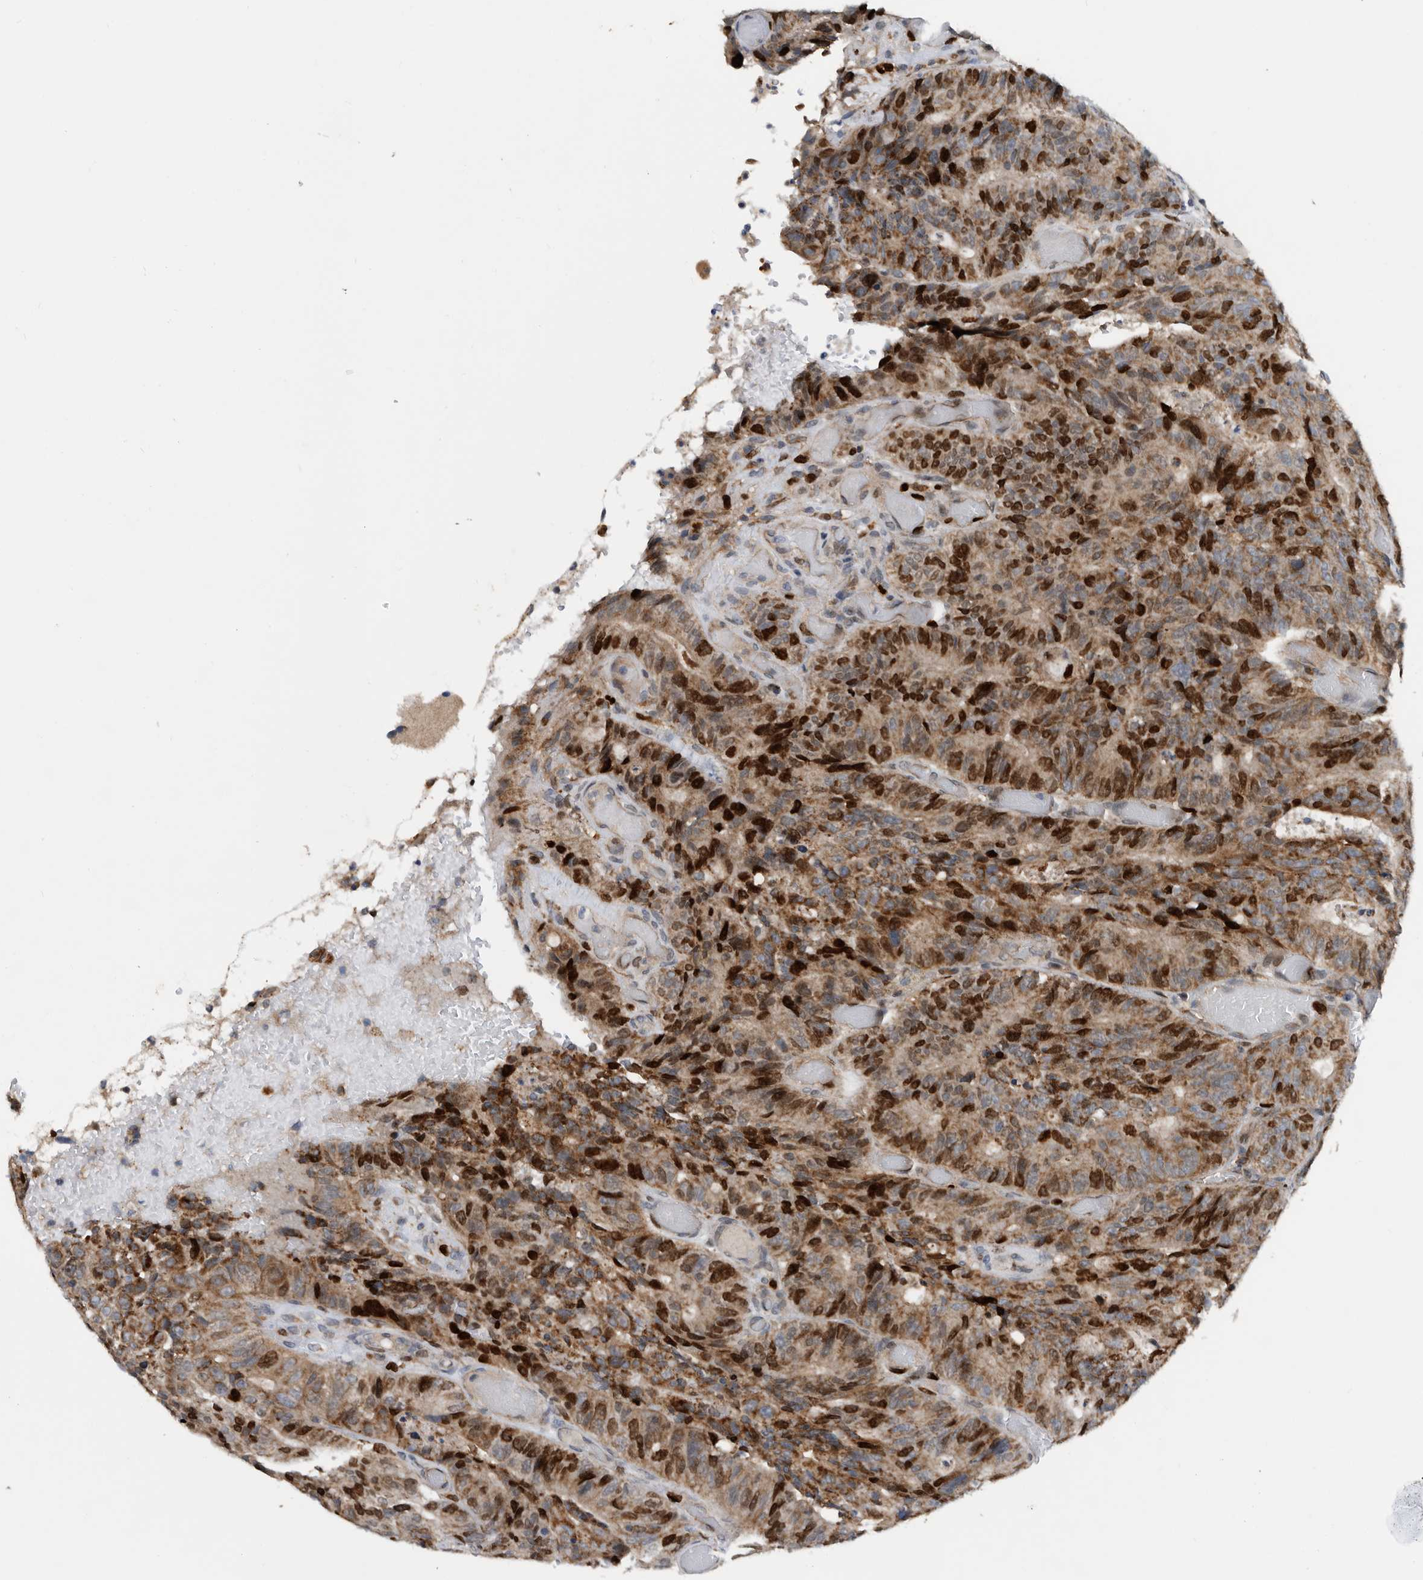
{"staining": {"intensity": "moderate", "quantity": ">75%", "location": "cytoplasmic/membranous,nuclear"}, "tissue": "colorectal cancer", "cell_type": "Tumor cells", "image_type": "cancer", "snomed": [{"axis": "morphology", "description": "Adenocarcinoma, NOS"}, {"axis": "topography", "description": "Colon"}], "caption": "This is an image of IHC staining of colorectal cancer, which shows moderate positivity in the cytoplasmic/membranous and nuclear of tumor cells.", "gene": "ATAD2", "patient": {"sex": "male", "age": 87}}